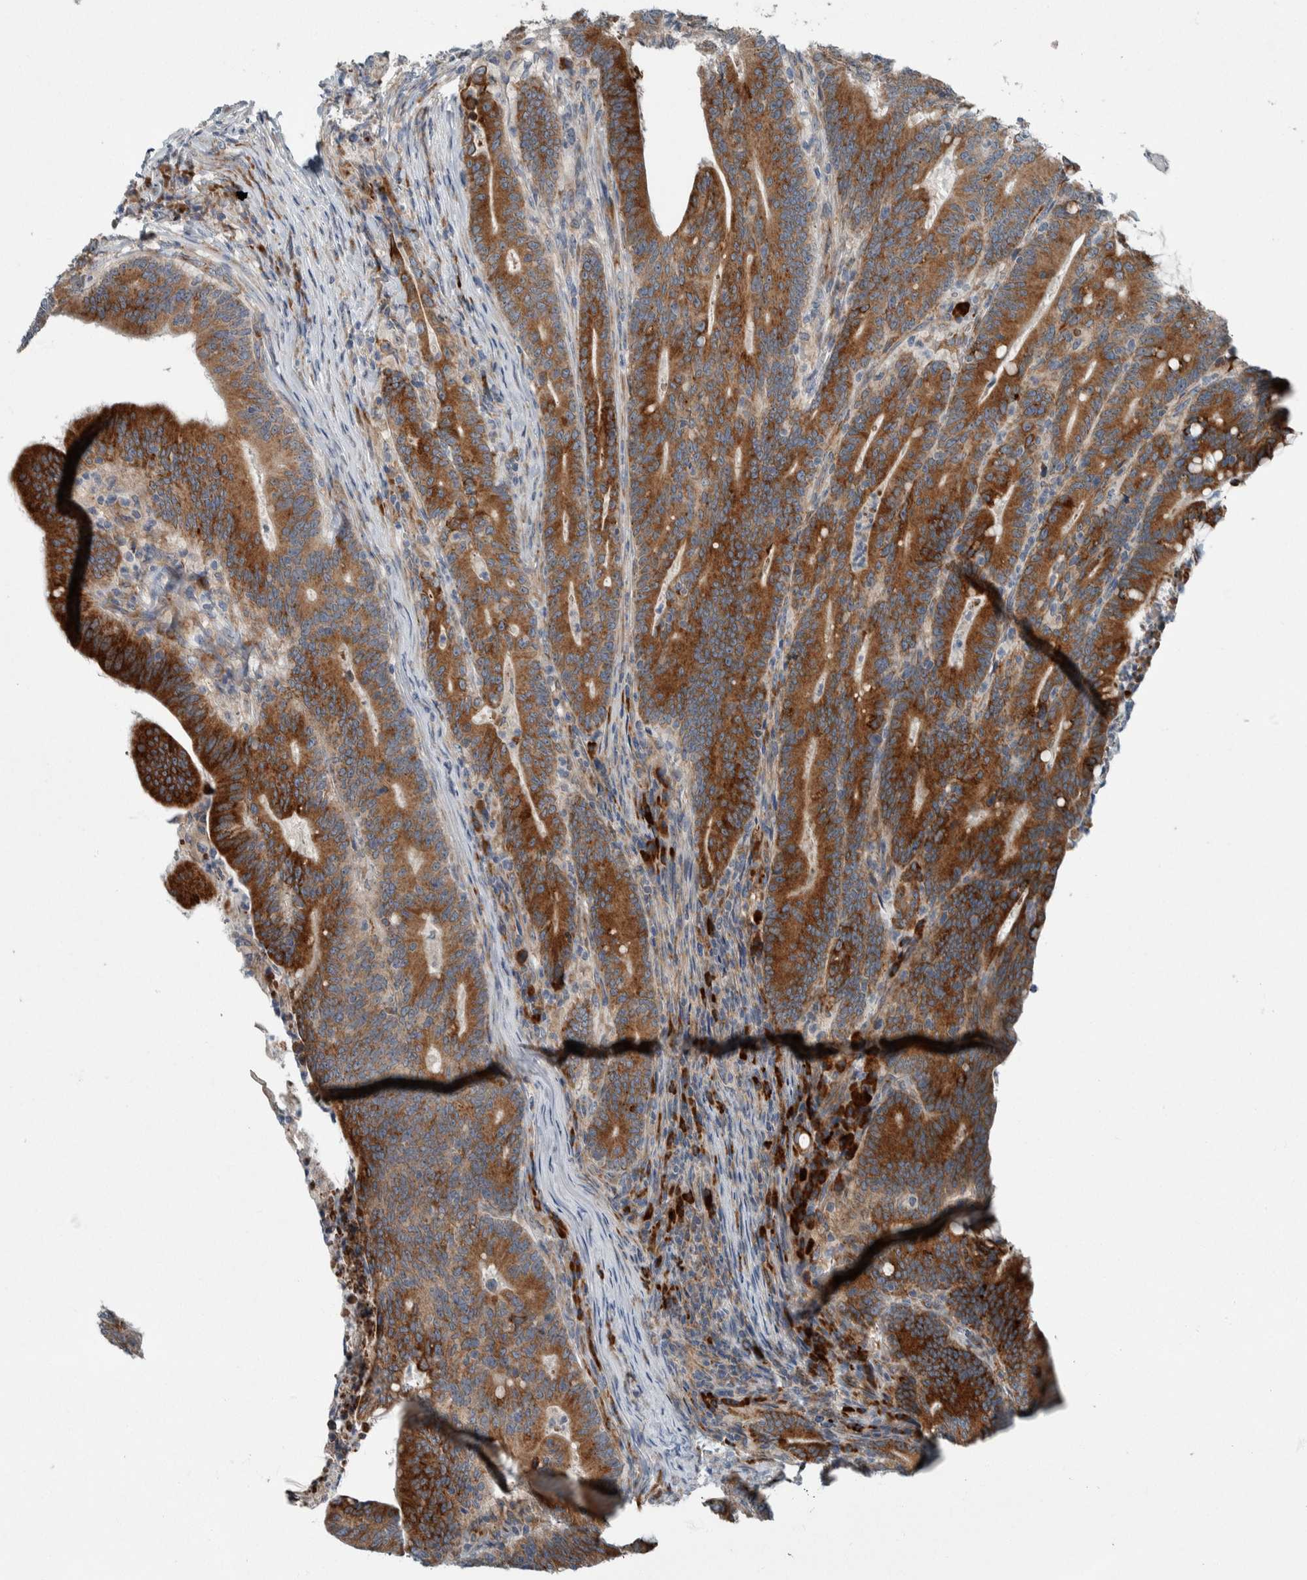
{"staining": {"intensity": "strong", "quantity": ">75%", "location": "cytoplasmic/membranous"}, "tissue": "colorectal cancer", "cell_type": "Tumor cells", "image_type": "cancer", "snomed": [{"axis": "morphology", "description": "Adenocarcinoma, NOS"}, {"axis": "topography", "description": "Colon"}], "caption": "Protein staining demonstrates strong cytoplasmic/membranous staining in approximately >75% of tumor cells in colorectal cancer (adenocarcinoma).", "gene": "USP25", "patient": {"sex": "female", "age": 66}}